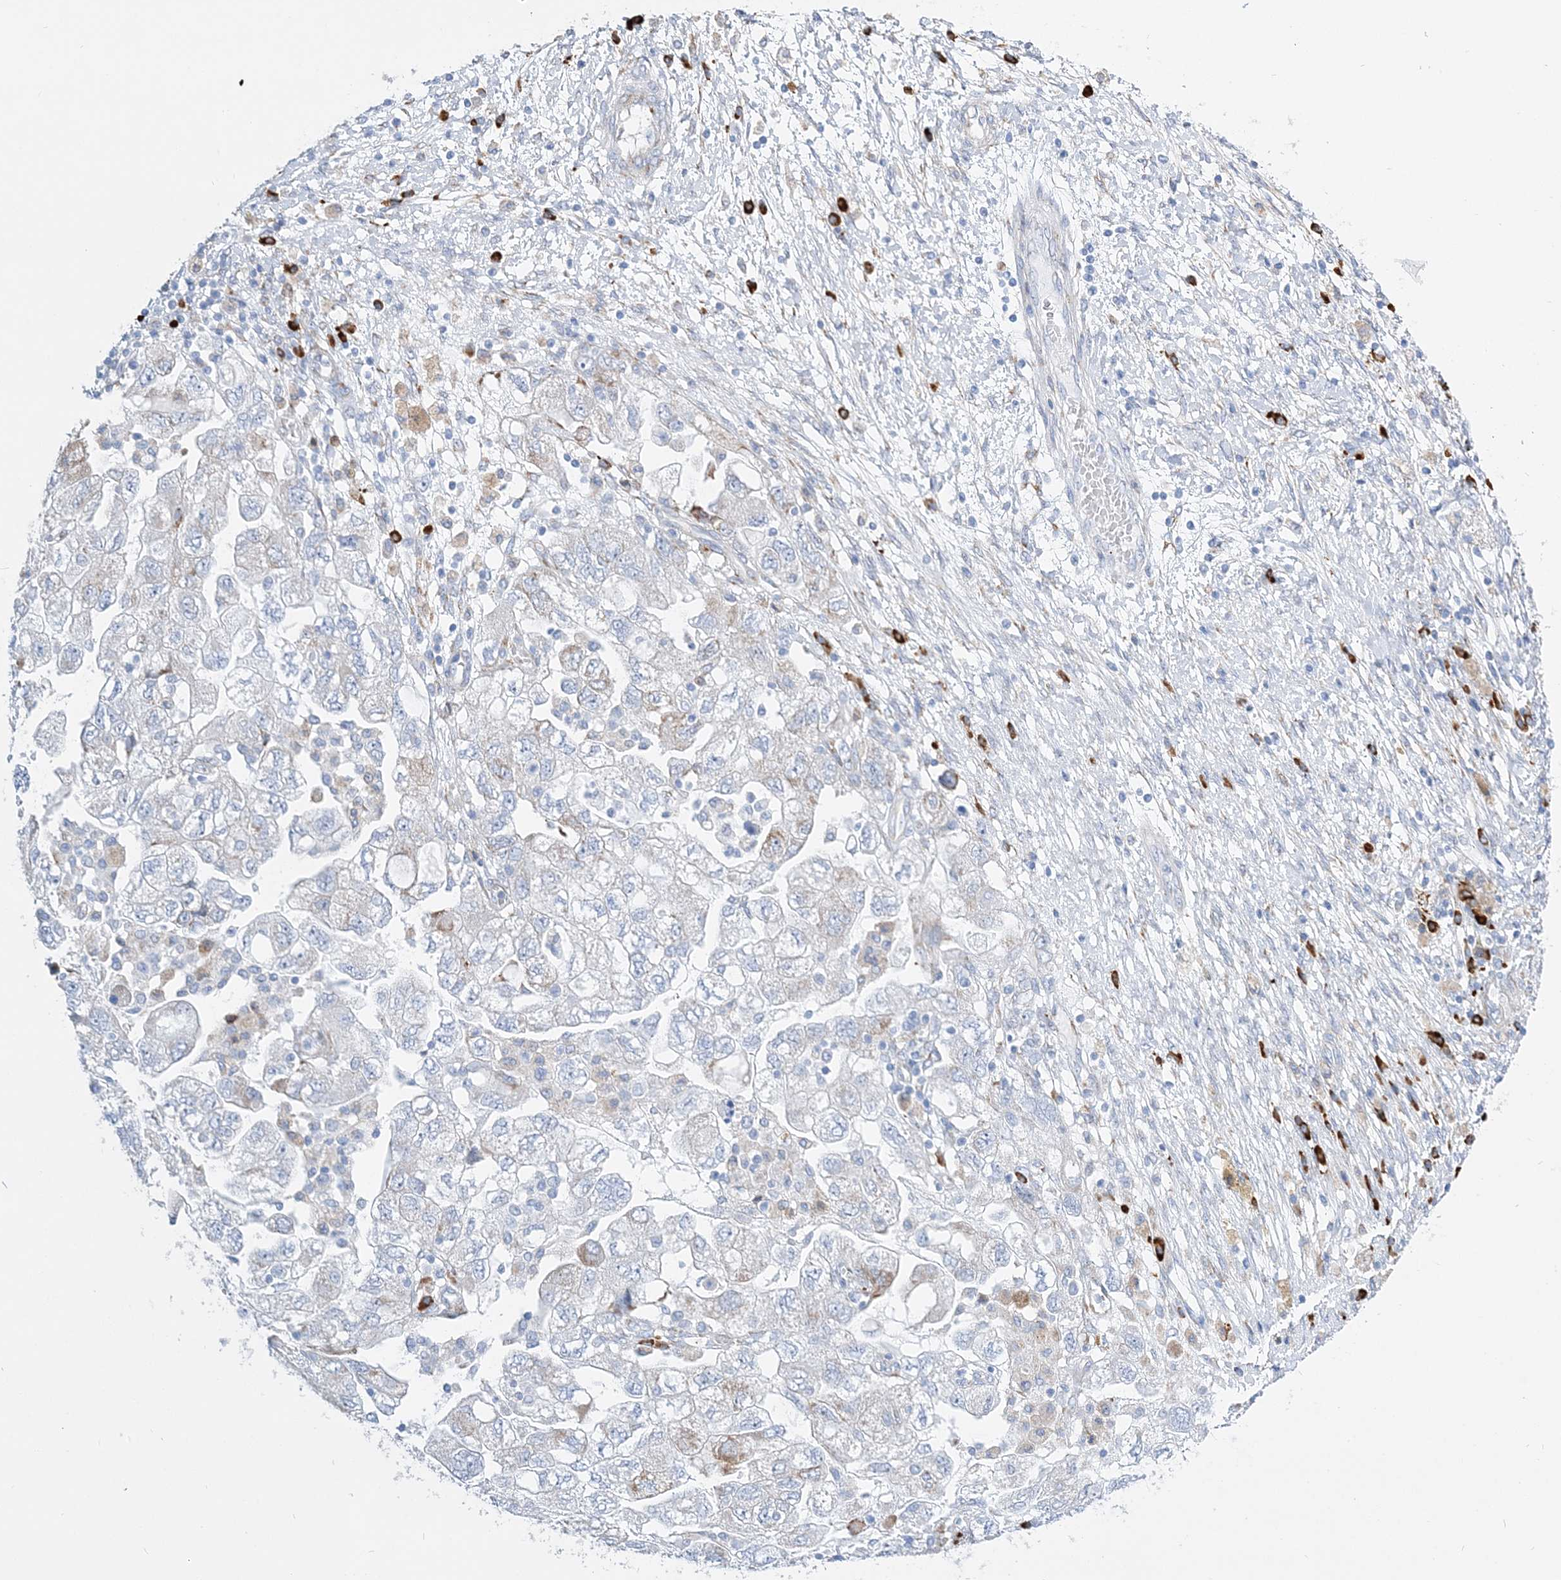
{"staining": {"intensity": "weak", "quantity": "<25%", "location": "cytoplasmic/membranous"}, "tissue": "ovarian cancer", "cell_type": "Tumor cells", "image_type": "cancer", "snomed": [{"axis": "morphology", "description": "Carcinoma, NOS"}, {"axis": "morphology", "description": "Cystadenocarcinoma, serous, NOS"}, {"axis": "topography", "description": "Ovary"}], "caption": "IHC micrograph of human ovarian cancer stained for a protein (brown), which reveals no positivity in tumor cells.", "gene": "TSPYL6", "patient": {"sex": "female", "age": 69}}